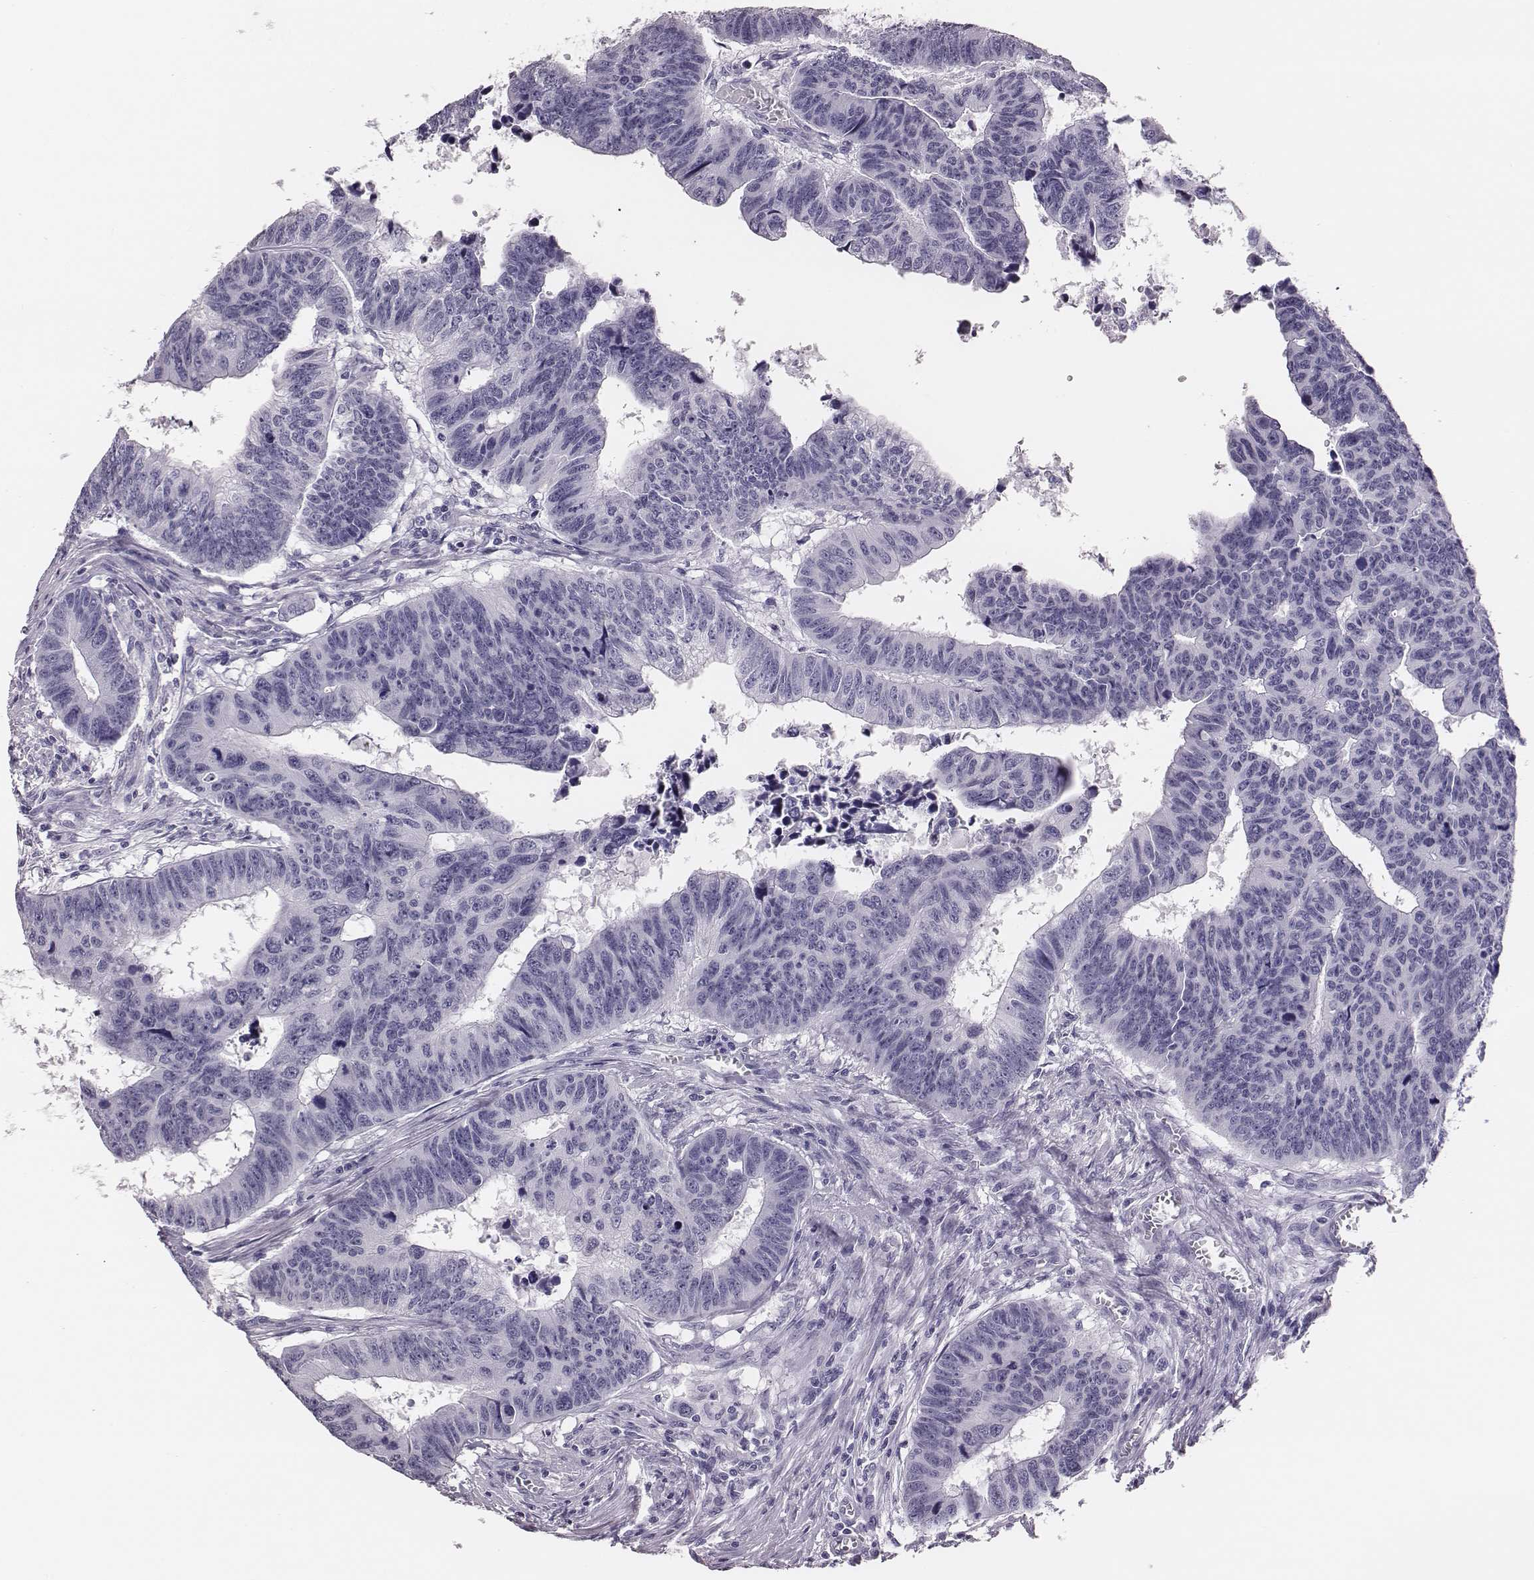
{"staining": {"intensity": "negative", "quantity": "none", "location": "none"}, "tissue": "colorectal cancer", "cell_type": "Tumor cells", "image_type": "cancer", "snomed": [{"axis": "morphology", "description": "Adenocarcinoma, NOS"}, {"axis": "topography", "description": "Rectum"}], "caption": "Immunohistochemistry of human colorectal adenocarcinoma exhibits no positivity in tumor cells.", "gene": "H1-6", "patient": {"sex": "female", "age": 85}}